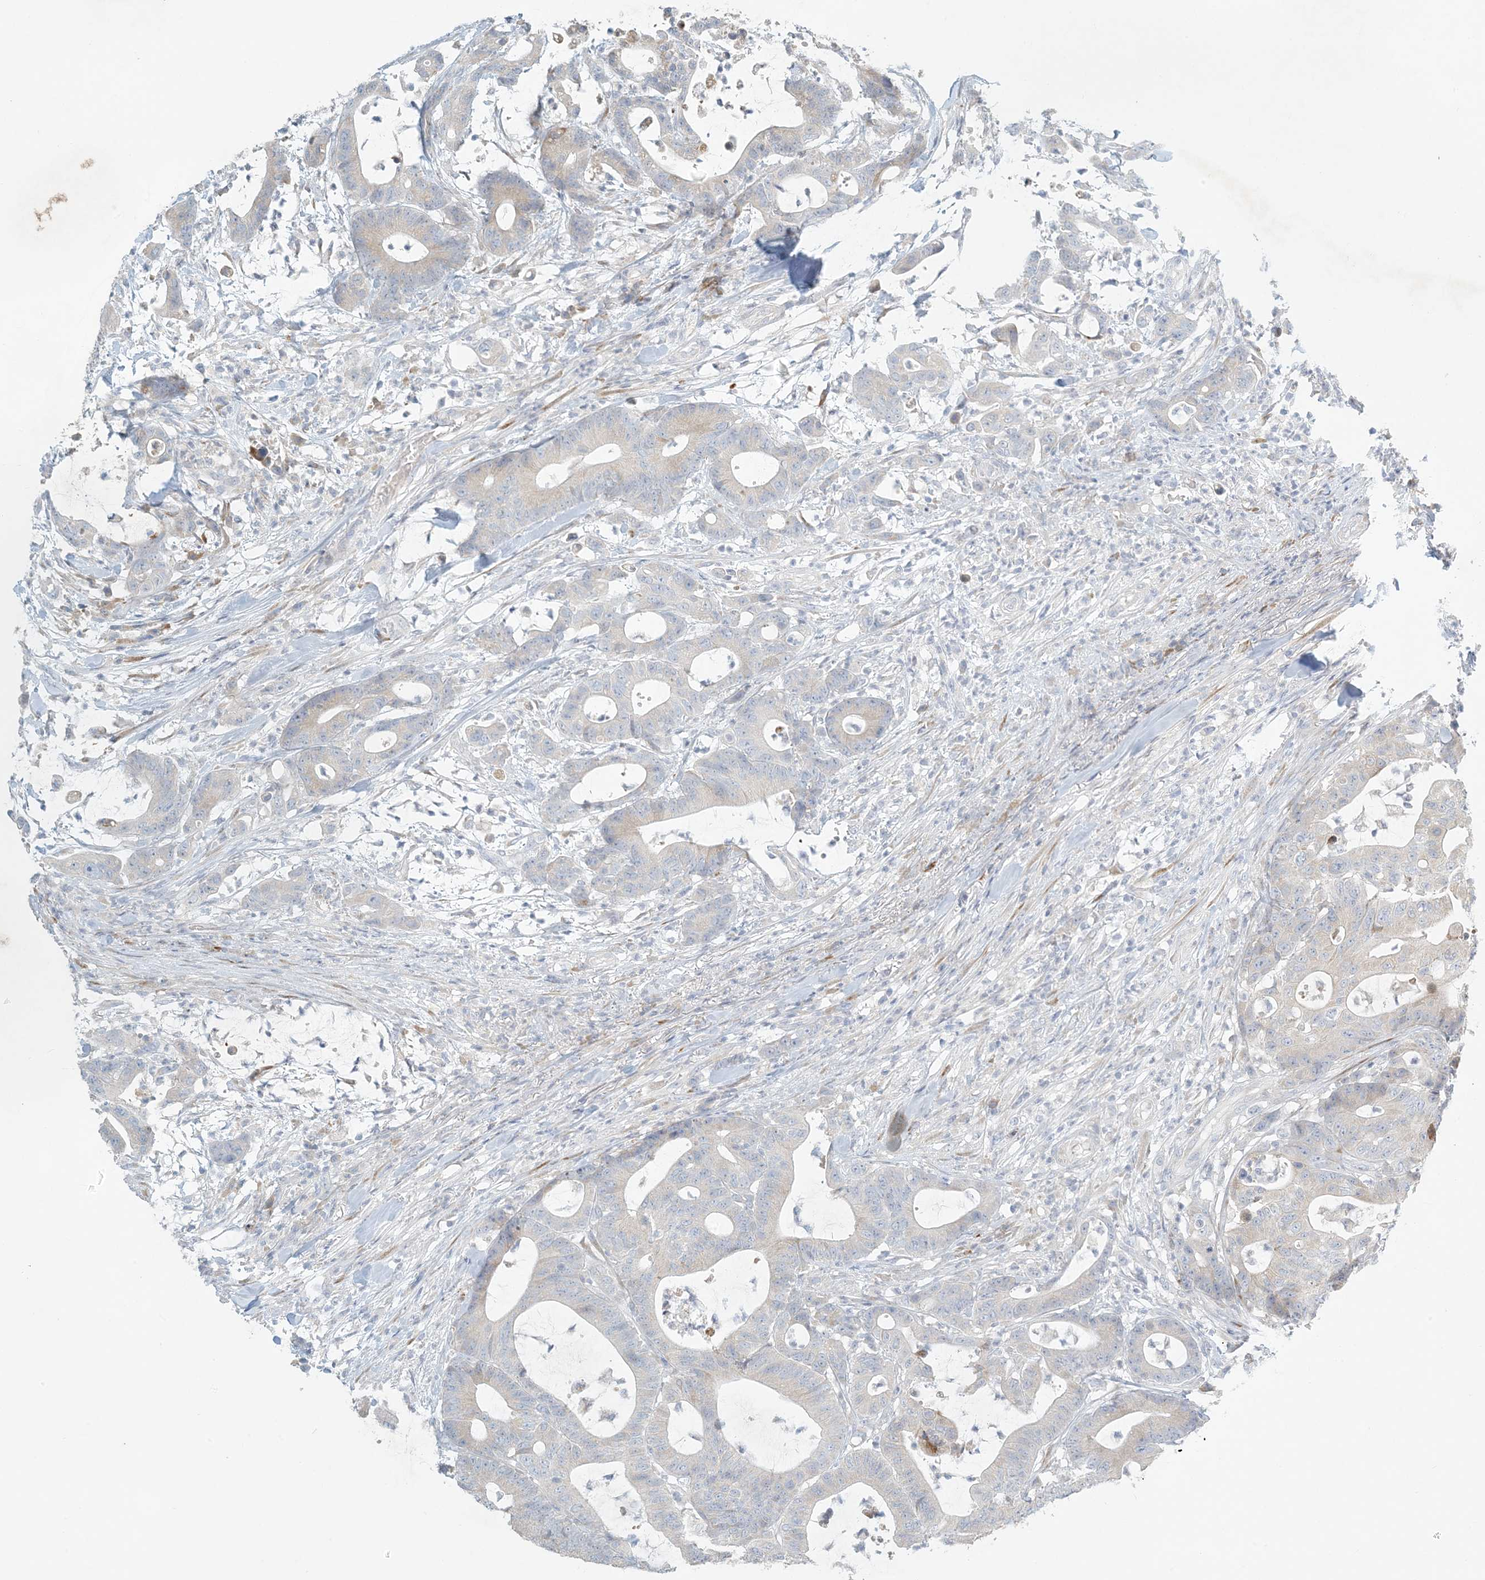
{"staining": {"intensity": "negative", "quantity": "none", "location": "none"}, "tissue": "colorectal cancer", "cell_type": "Tumor cells", "image_type": "cancer", "snomed": [{"axis": "morphology", "description": "Adenocarcinoma, NOS"}, {"axis": "topography", "description": "Colon"}], "caption": "The photomicrograph reveals no staining of tumor cells in colorectal cancer (adenocarcinoma). The staining is performed using DAB brown chromogen with nuclei counter-stained in using hematoxylin.", "gene": "ZNF385D", "patient": {"sex": "female", "age": 84}}